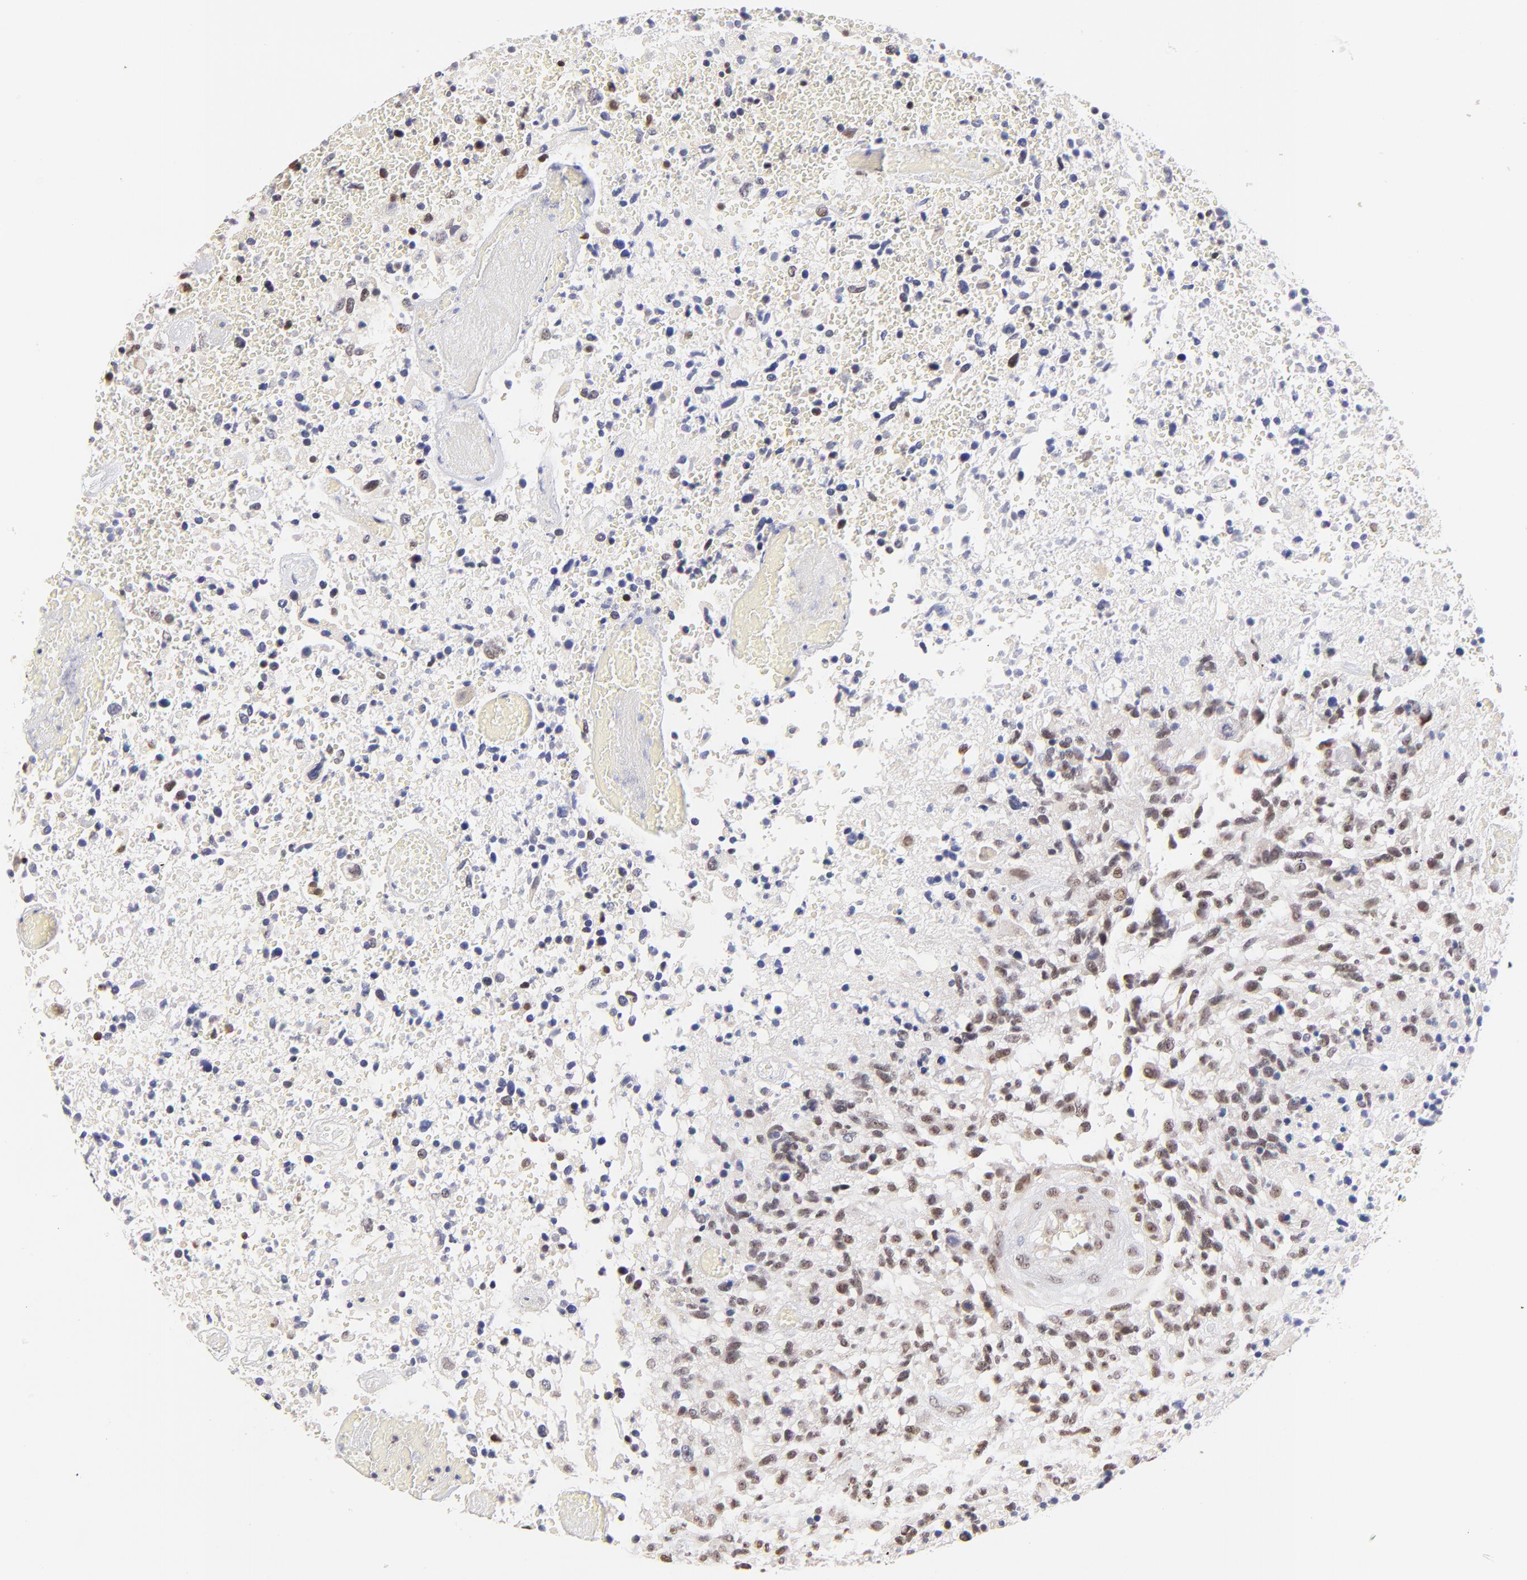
{"staining": {"intensity": "moderate", "quantity": ">75%", "location": "nuclear"}, "tissue": "glioma", "cell_type": "Tumor cells", "image_type": "cancer", "snomed": [{"axis": "morphology", "description": "Glioma, malignant, High grade"}, {"axis": "topography", "description": "Brain"}], "caption": "Moderate nuclear protein positivity is appreciated in about >75% of tumor cells in malignant high-grade glioma.", "gene": "ZNF670", "patient": {"sex": "male", "age": 72}}